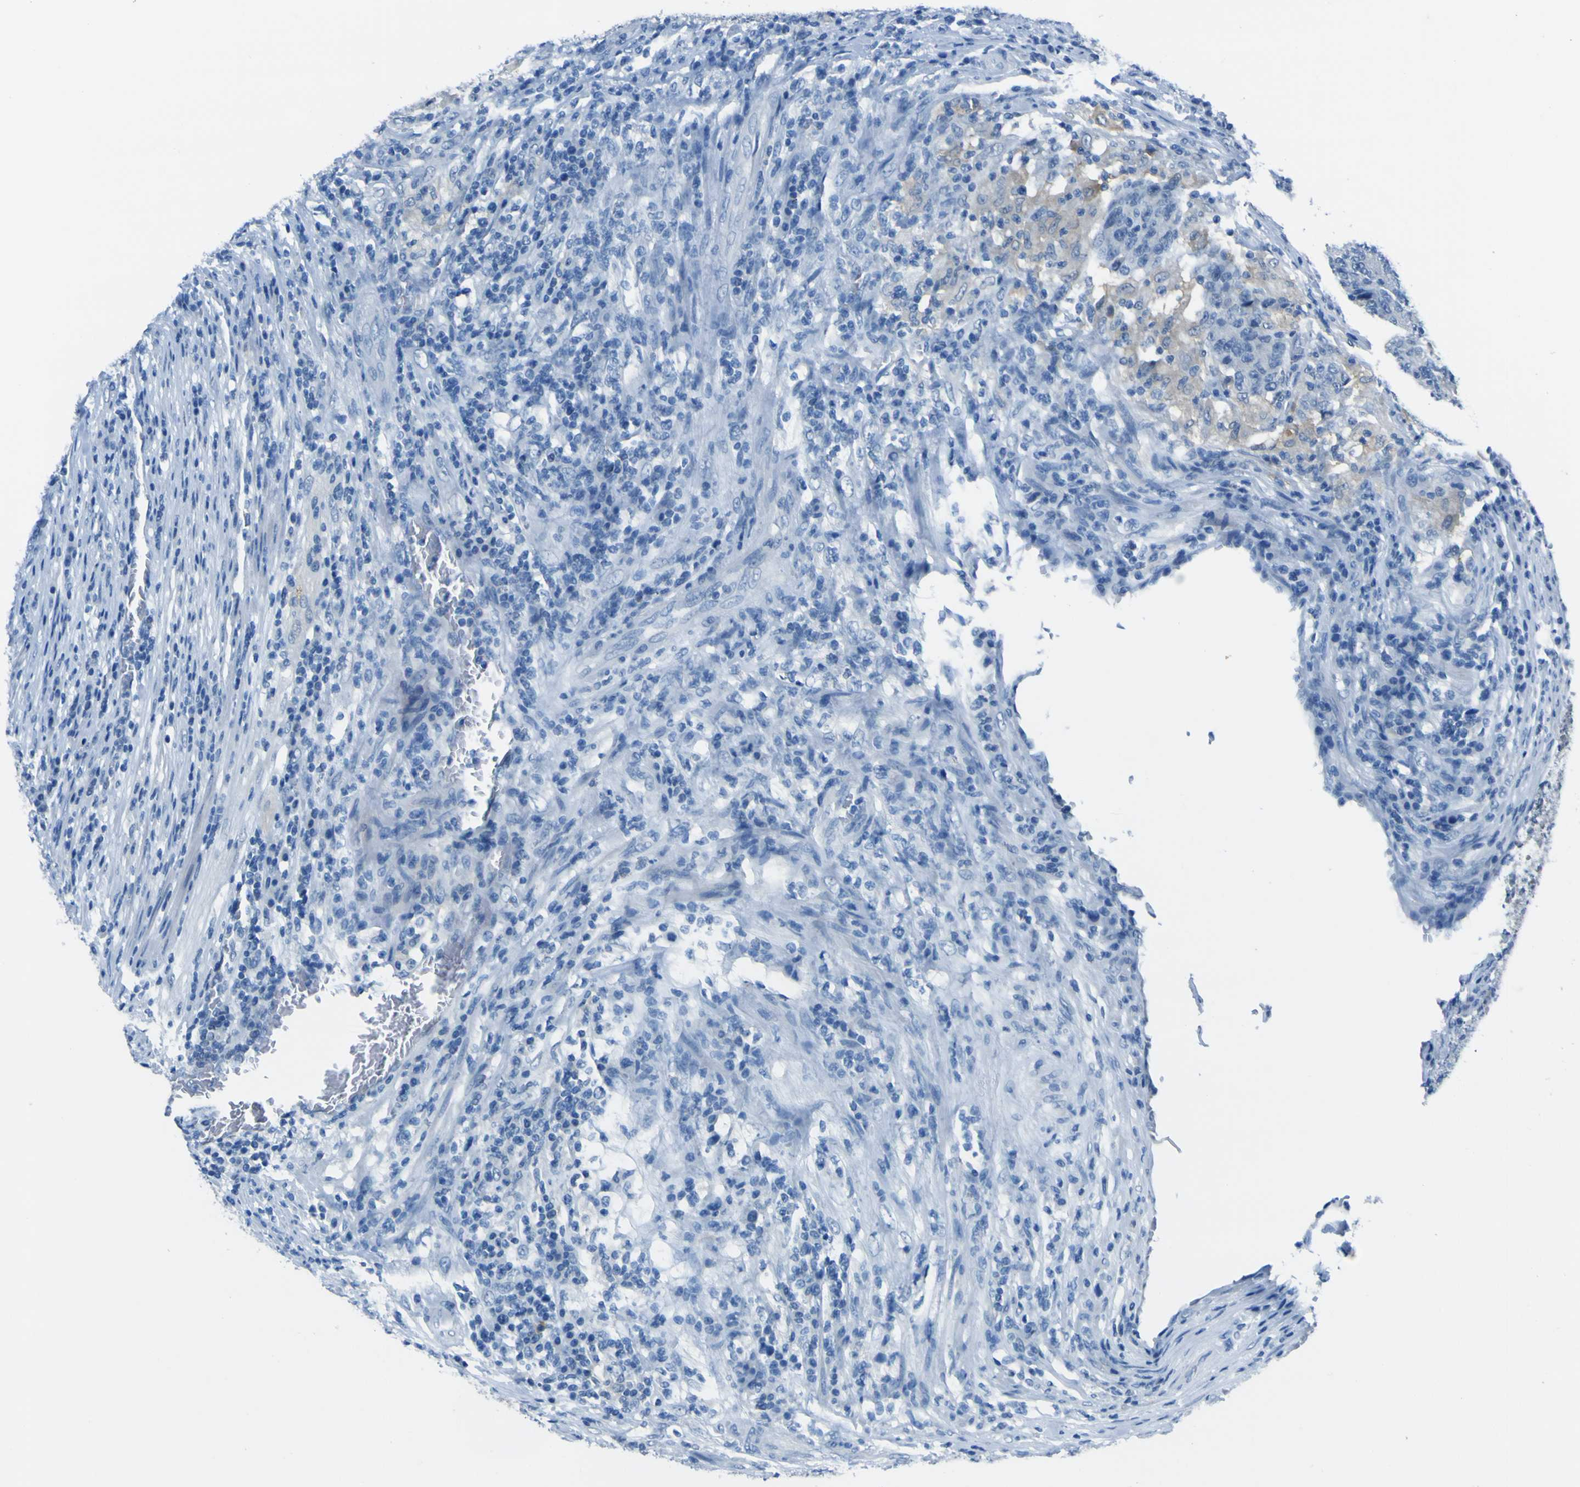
{"staining": {"intensity": "negative", "quantity": "none", "location": "none"}, "tissue": "colorectal cancer", "cell_type": "Tumor cells", "image_type": "cancer", "snomed": [{"axis": "morphology", "description": "Normal tissue, NOS"}, {"axis": "morphology", "description": "Adenocarcinoma, NOS"}, {"axis": "topography", "description": "Colon"}], "caption": "This image is of colorectal cancer stained with IHC to label a protein in brown with the nuclei are counter-stained blue. There is no expression in tumor cells.", "gene": "PHKG1", "patient": {"sex": "female", "age": 75}}